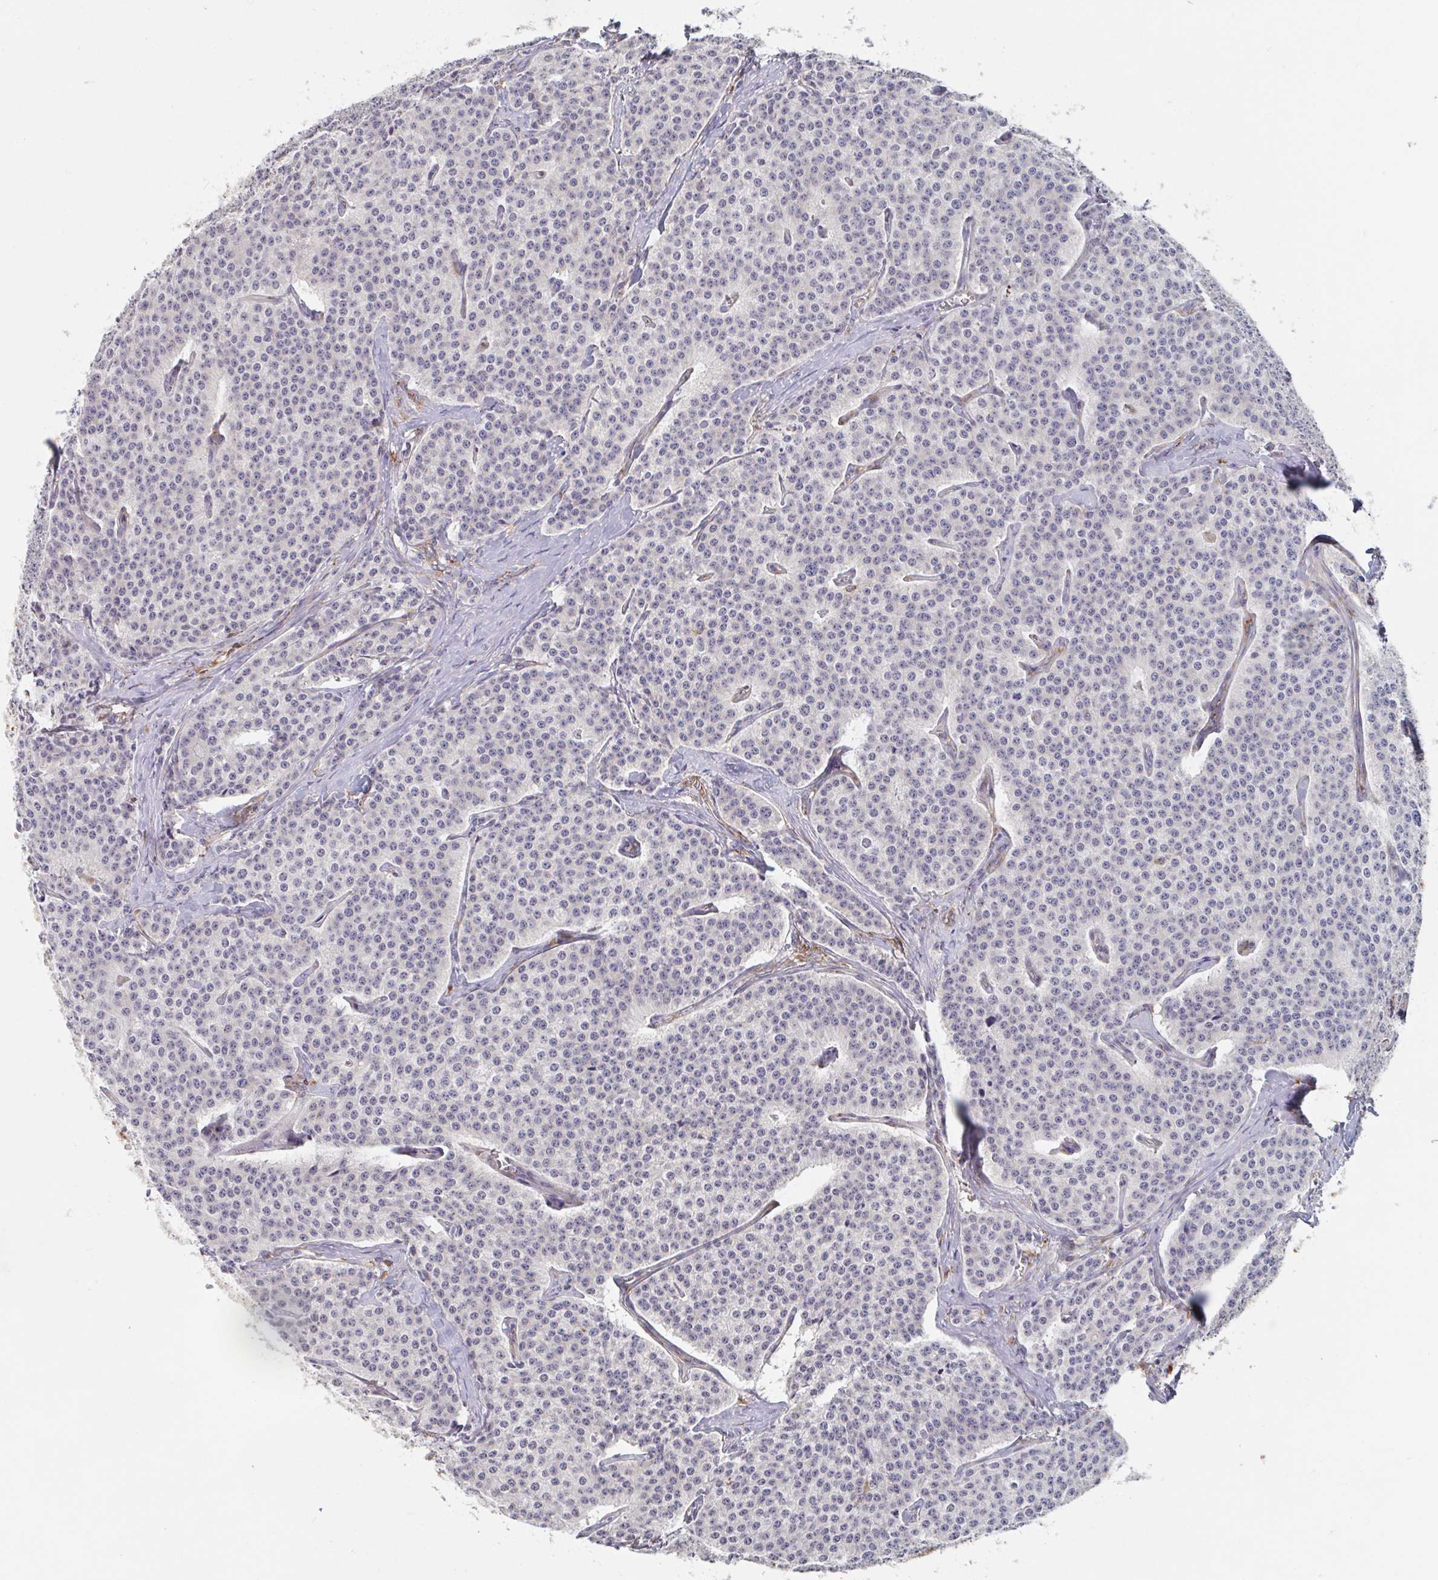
{"staining": {"intensity": "negative", "quantity": "none", "location": "none"}, "tissue": "carcinoid", "cell_type": "Tumor cells", "image_type": "cancer", "snomed": [{"axis": "morphology", "description": "Carcinoid, malignant, NOS"}, {"axis": "topography", "description": "Small intestine"}], "caption": "There is no significant positivity in tumor cells of malignant carcinoid. (Immunohistochemistry (ihc), brightfield microscopy, high magnification).", "gene": "SNX8", "patient": {"sex": "female", "age": 64}}